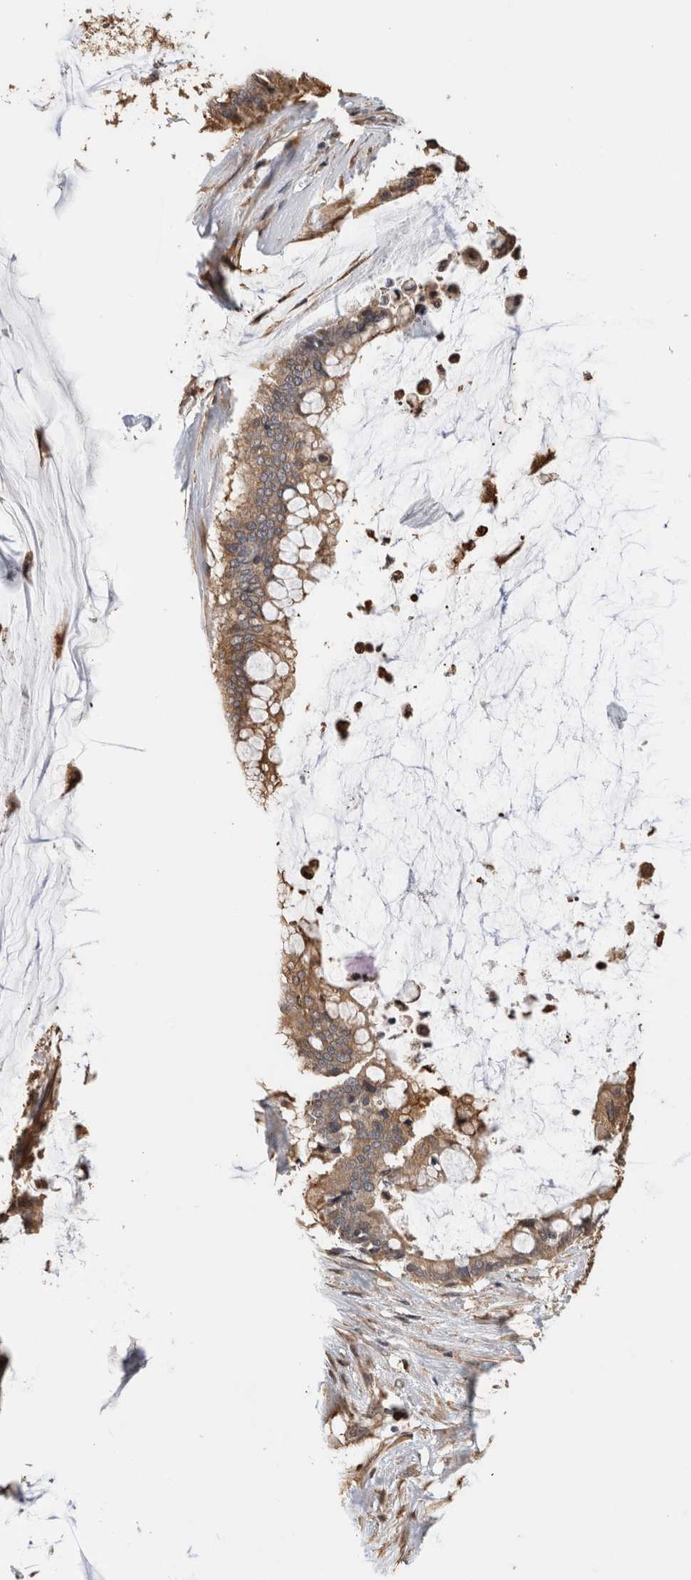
{"staining": {"intensity": "moderate", "quantity": ">75%", "location": "cytoplasmic/membranous"}, "tissue": "pancreatic cancer", "cell_type": "Tumor cells", "image_type": "cancer", "snomed": [{"axis": "morphology", "description": "Adenocarcinoma, NOS"}, {"axis": "topography", "description": "Pancreas"}], "caption": "IHC staining of pancreatic cancer, which exhibits medium levels of moderate cytoplasmic/membranous staining in approximately >75% of tumor cells indicating moderate cytoplasmic/membranous protein expression. The staining was performed using DAB (brown) for protein detection and nuclei were counterstained in hematoxylin (blue).", "gene": "CLIP1", "patient": {"sex": "male", "age": 41}}